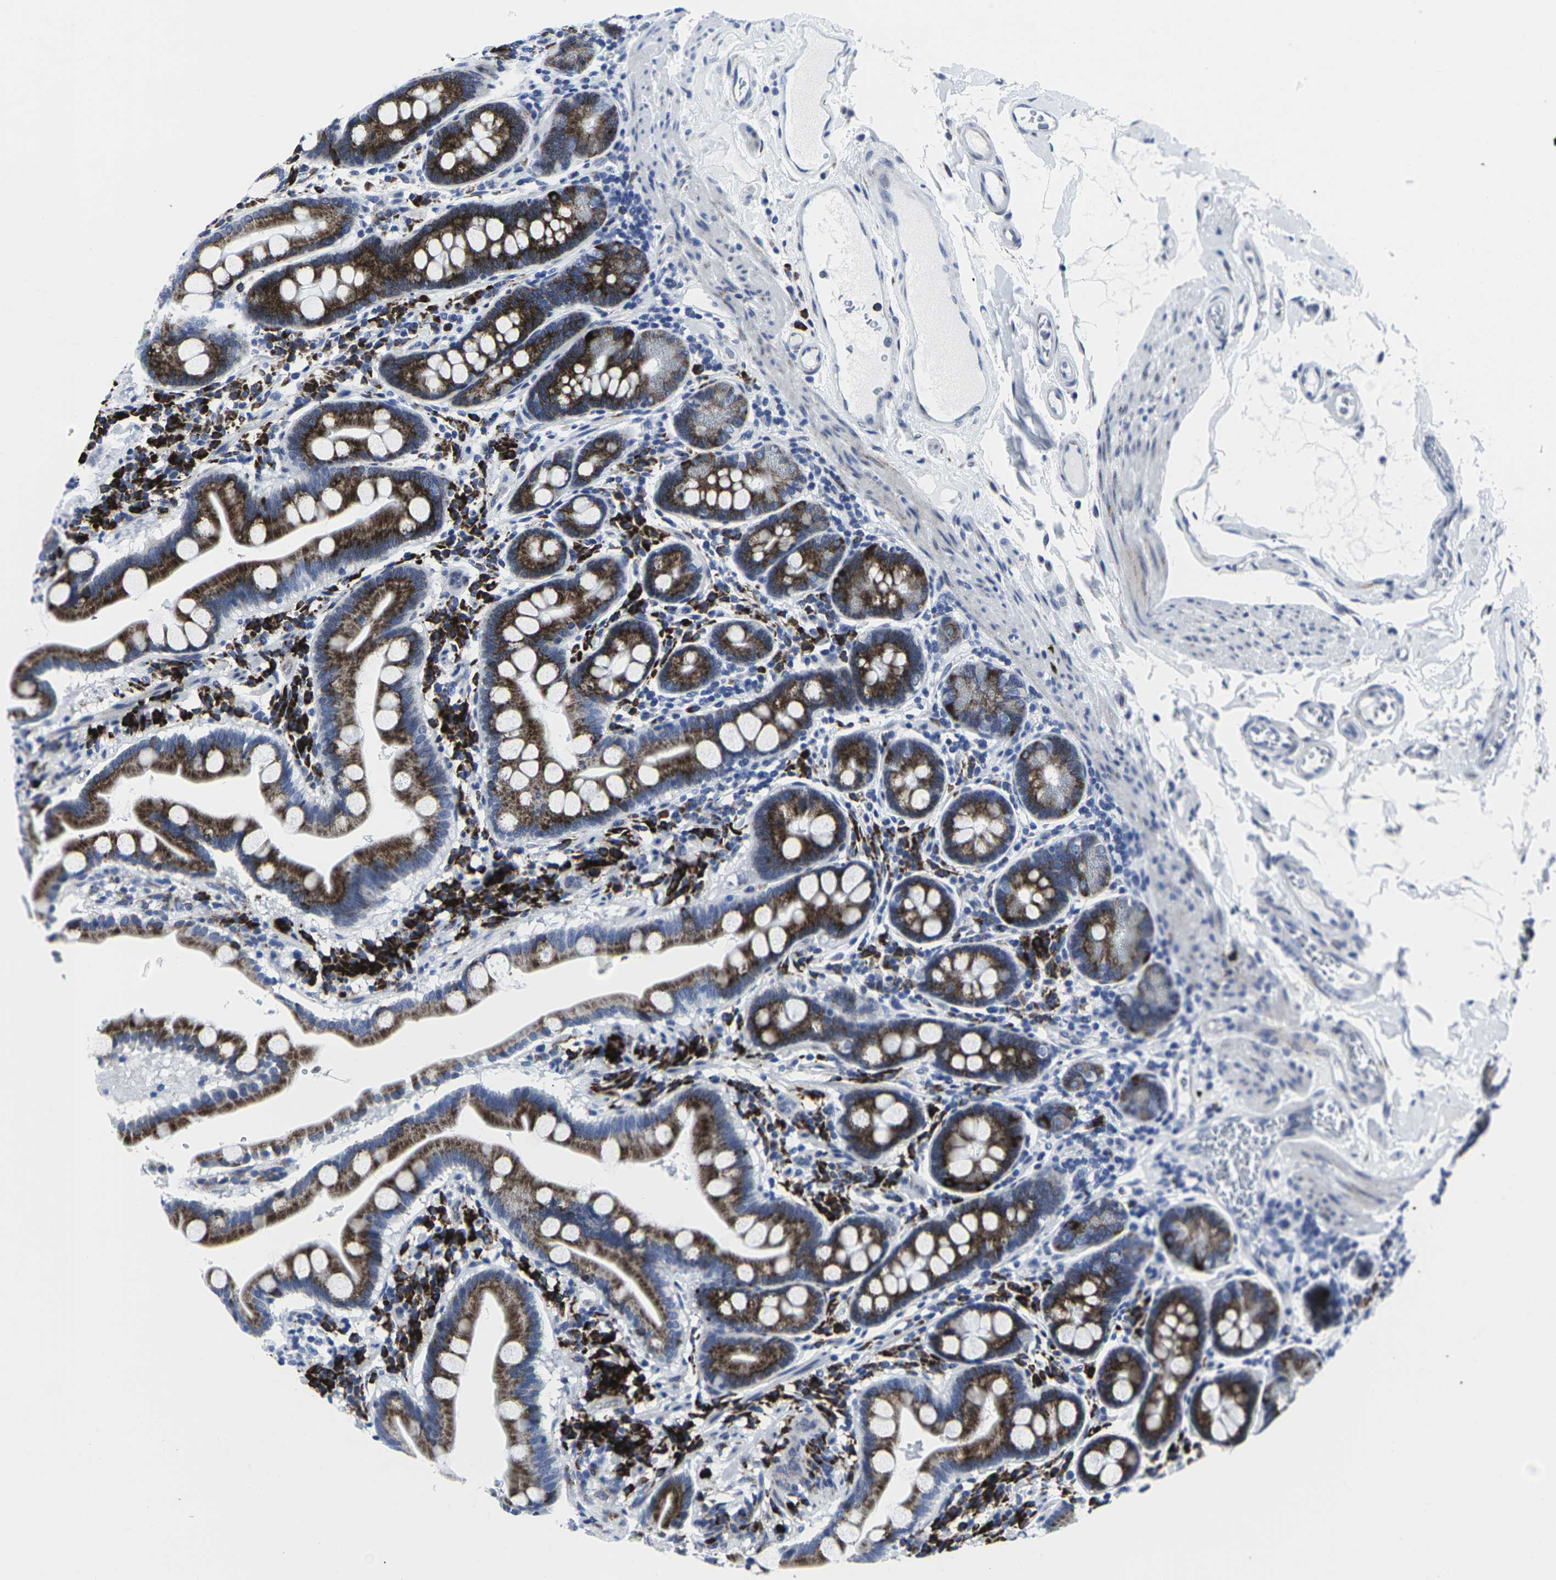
{"staining": {"intensity": "strong", "quantity": ">75%", "location": "cytoplasmic/membranous"}, "tissue": "duodenum", "cell_type": "Glandular cells", "image_type": "normal", "snomed": [{"axis": "morphology", "description": "Normal tissue, NOS"}, {"axis": "topography", "description": "Duodenum"}], "caption": "Unremarkable duodenum was stained to show a protein in brown. There is high levels of strong cytoplasmic/membranous expression in about >75% of glandular cells. (brown staining indicates protein expression, while blue staining denotes nuclei).", "gene": "RPN1", "patient": {"sex": "male", "age": 50}}